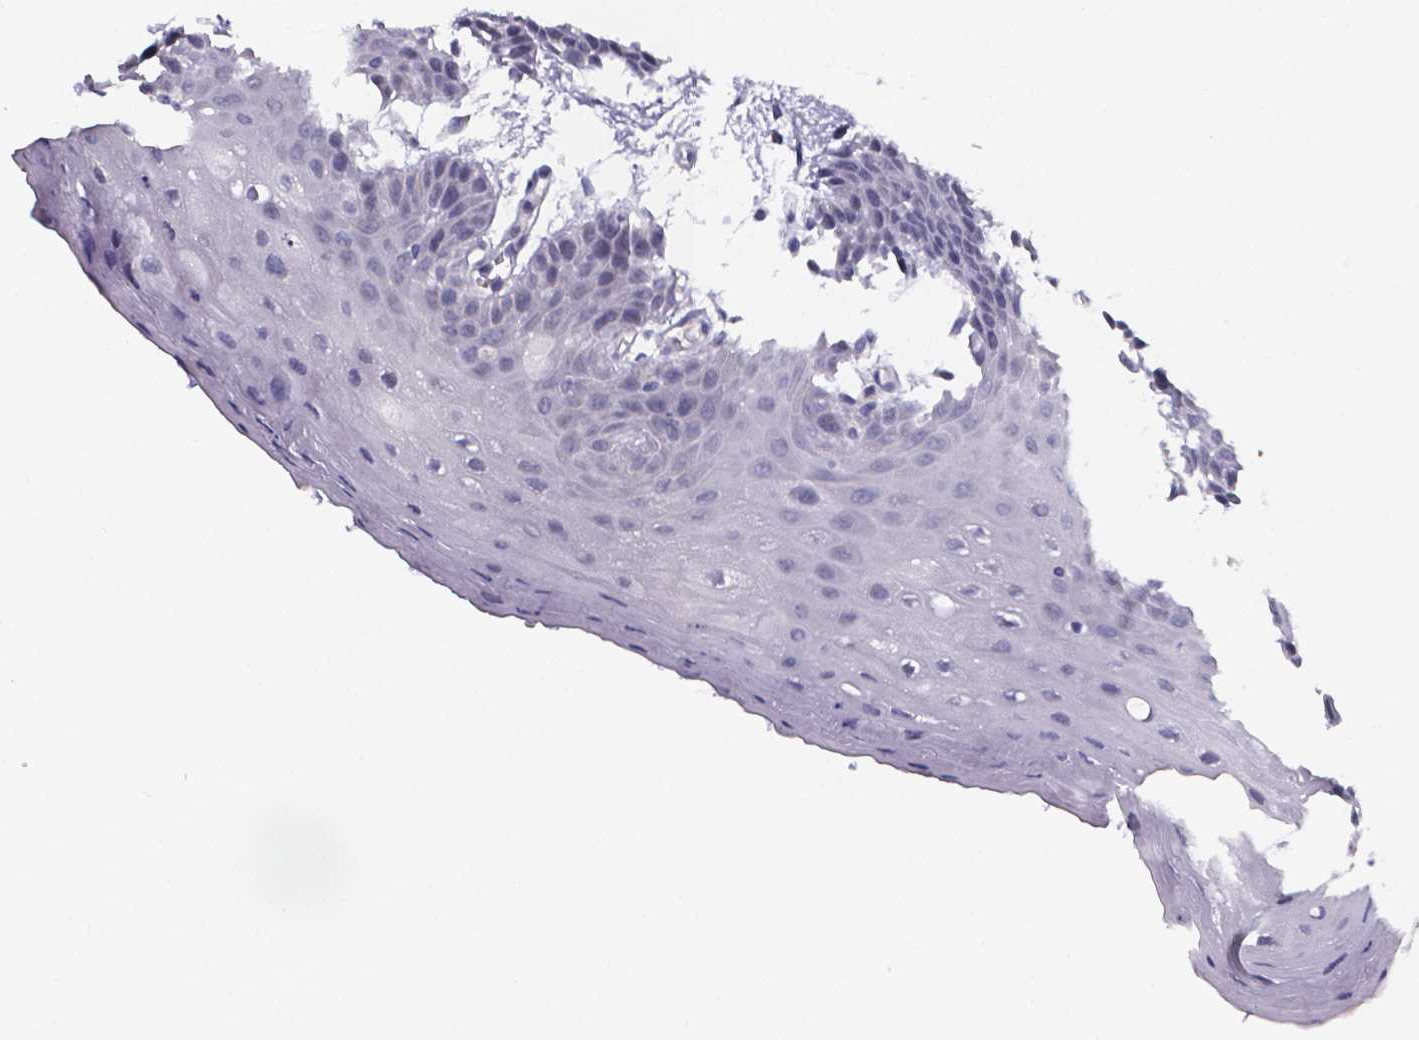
{"staining": {"intensity": "negative", "quantity": "none", "location": "none"}, "tissue": "oral mucosa", "cell_type": "Squamous epithelial cells", "image_type": "normal", "snomed": [{"axis": "morphology", "description": "Normal tissue, NOS"}, {"axis": "morphology", "description": "Squamous cell carcinoma, NOS"}, {"axis": "topography", "description": "Oral tissue"}, {"axis": "topography", "description": "Head-Neck"}], "caption": "A histopathology image of human oral mucosa is negative for staining in squamous epithelial cells. Nuclei are stained in blue.", "gene": "IZUMO1", "patient": {"sex": "female", "age": 50}}